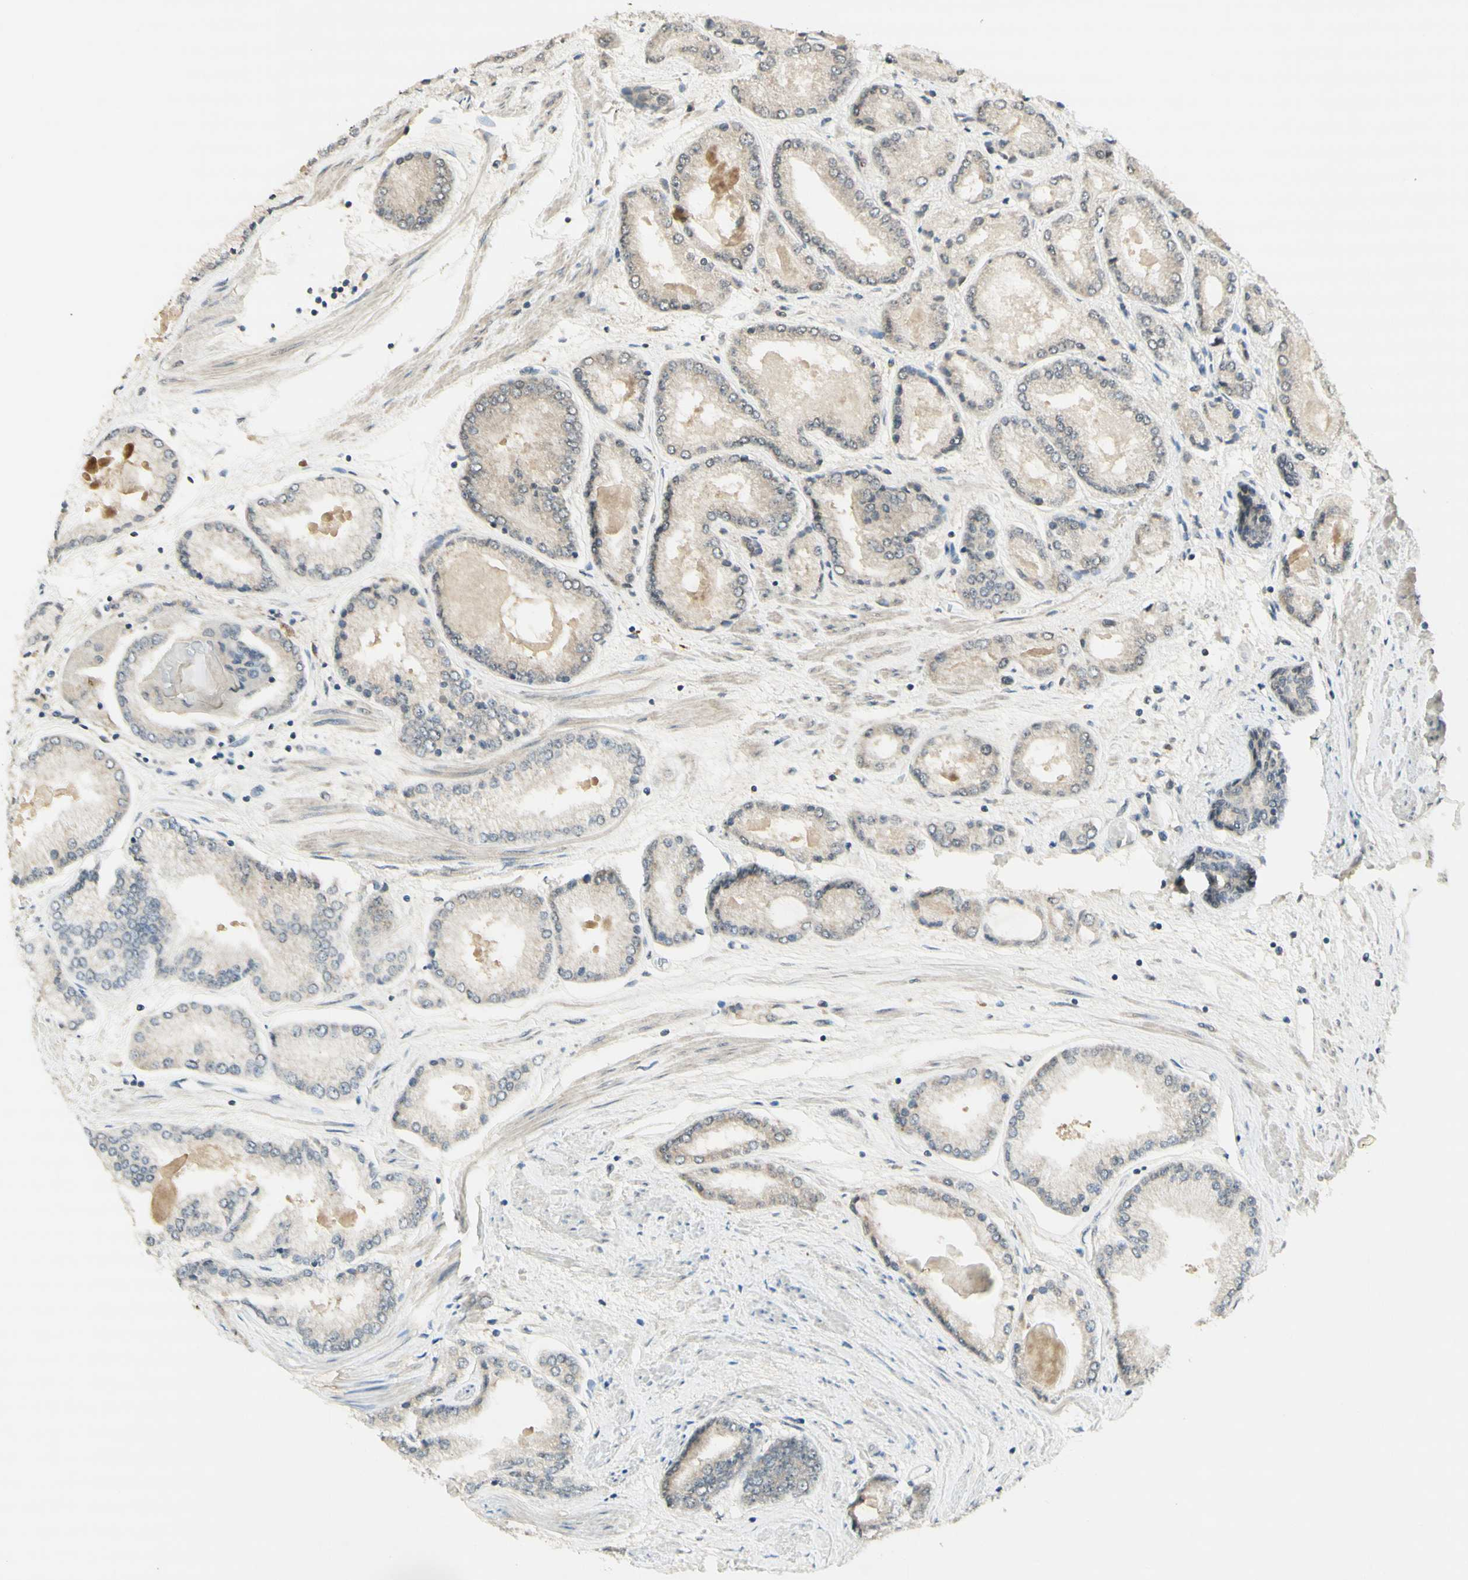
{"staining": {"intensity": "weak", "quantity": ">75%", "location": "cytoplasmic/membranous"}, "tissue": "prostate cancer", "cell_type": "Tumor cells", "image_type": "cancer", "snomed": [{"axis": "morphology", "description": "Adenocarcinoma, High grade"}, {"axis": "topography", "description": "Prostate"}], "caption": "Immunohistochemistry (IHC) (DAB (3,3'-diaminobenzidine)) staining of prostate cancer shows weak cytoplasmic/membranous protein positivity in about >75% of tumor cells.", "gene": "GLI1", "patient": {"sex": "male", "age": 59}}